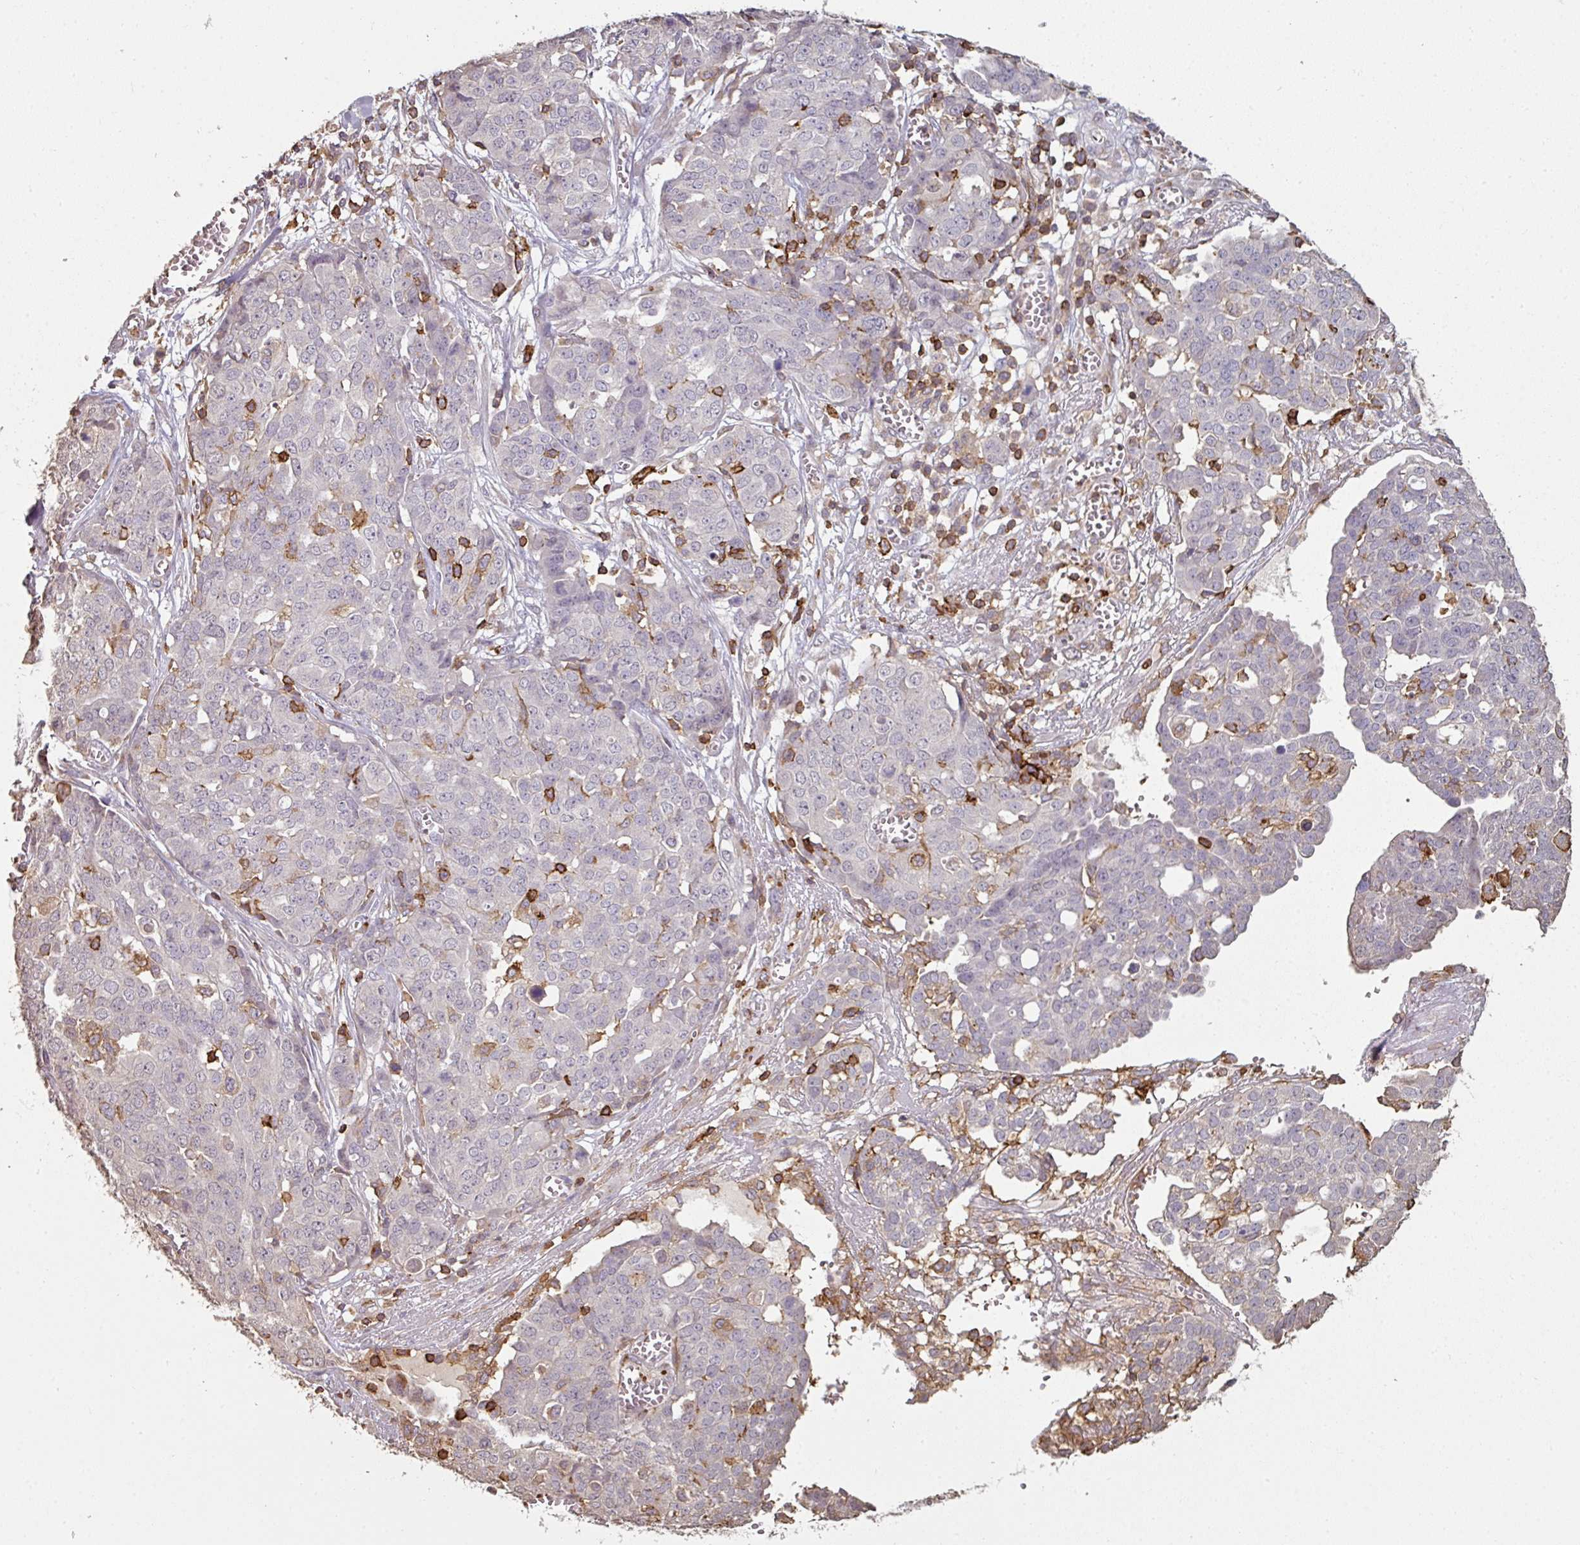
{"staining": {"intensity": "negative", "quantity": "none", "location": "none"}, "tissue": "ovarian cancer", "cell_type": "Tumor cells", "image_type": "cancer", "snomed": [{"axis": "morphology", "description": "Cystadenocarcinoma, serous, NOS"}, {"axis": "topography", "description": "Soft tissue"}, {"axis": "topography", "description": "Ovary"}], "caption": "Tumor cells show no significant protein staining in serous cystadenocarcinoma (ovarian).", "gene": "OLFML2B", "patient": {"sex": "female", "age": 57}}